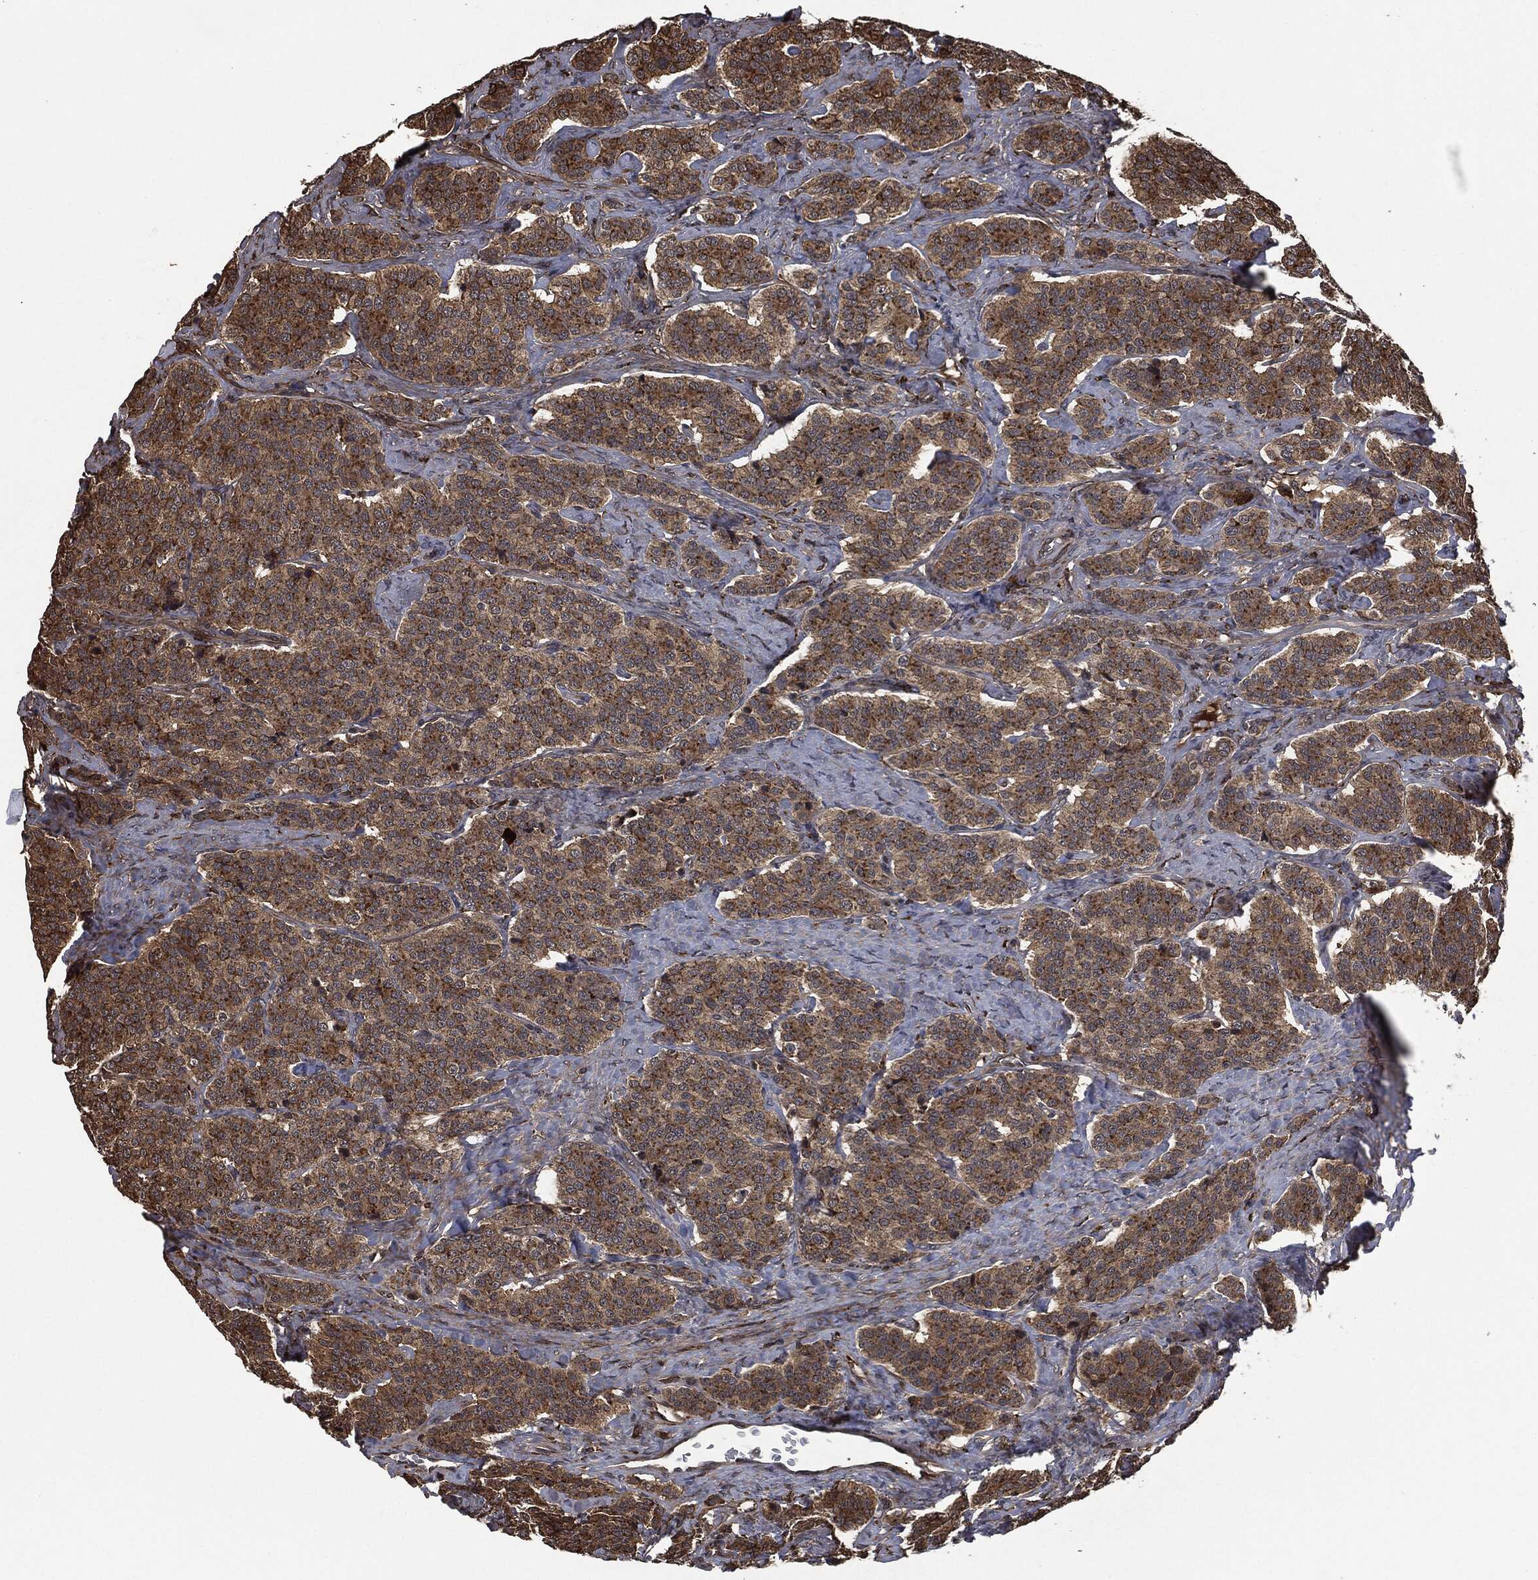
{"staining": {"intensity": "moderate", "quantity": ">75%", "location": "cytoplasmic/membranous"}, "tissue": "carcinoid", "cell_type": "Tumor cells", "image_type": "cancer", "snomed": [{"axis": "morphology", "description": "Carcinoid, malignant, NOS"}, {"axis": "topography", "description": "Small intestine"}], "caption": "Immunohistochemistry (IHC) image of neoplastic tissue: carcinoid stained using immunohistochemistry (IHC) displays medium levels of moderate protein expression localized specifically in the cytoplasmic/membranous of tumor cells, appearing as a cytoplasmic/membranous brown color.", "gene": "CRABP2", "patient": {"sex": "female", "age": 58}}